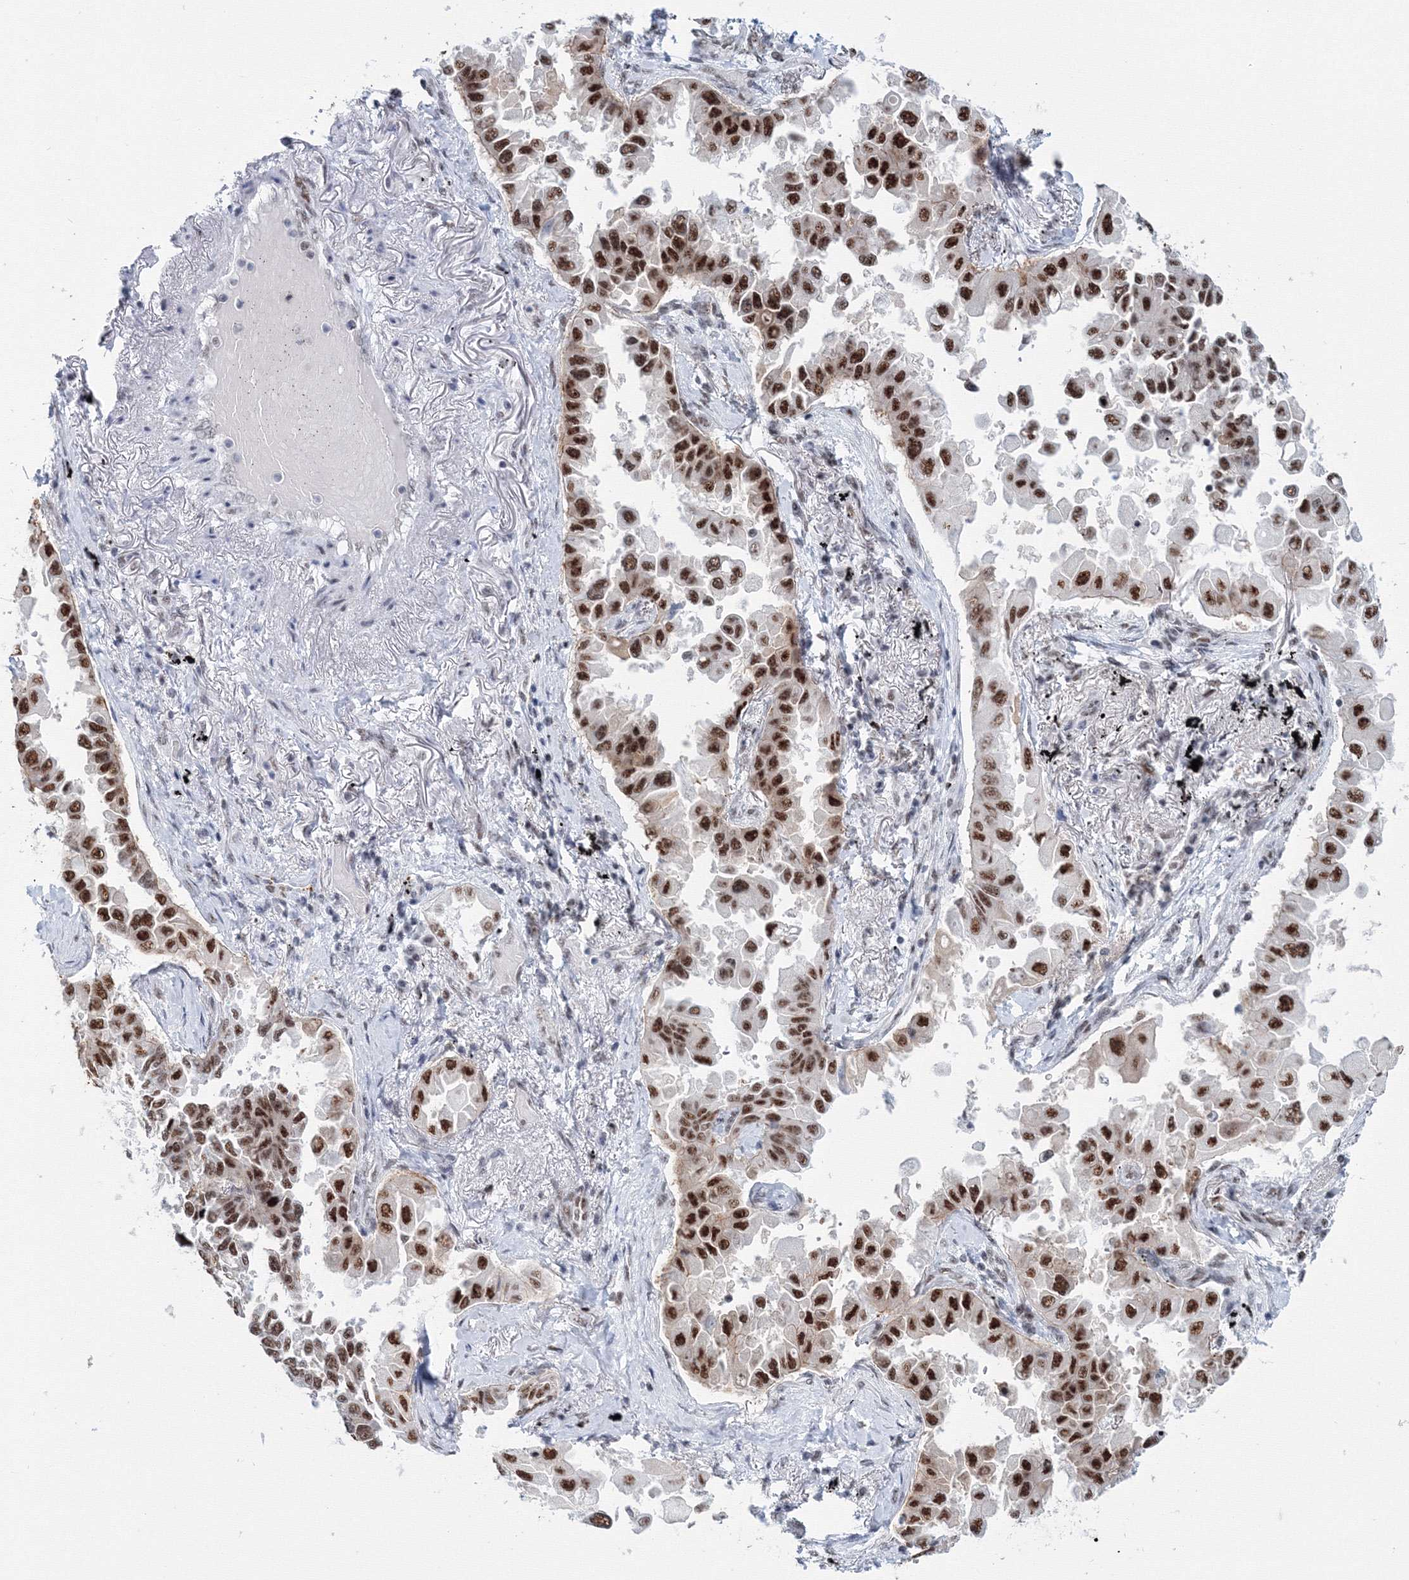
{"staining": {"intensity": "strong", "quantity": ">75%", "location": "nuclear"}, "tissue": "lung cancer", "cell_type": "Tumor cells", "image_type": "cancer", "snomed": [{"axis": "morphology", "description": "Adenocarcinoma, NOS"}, {"axis": "topography", "description": "Lung"}], "caption": "Strong nuclear protein positivity is seen in approximately >75% of tumor cells in lung cancer (adenocarcinoma). Using DAB (3,3'-diaminobenzidine) (brown) and hematoxylin (blue) stains, captured at high magnification using brightfield microscopy.", "gene": "SF3B6", "patient": {"sex": "female", "age": 67}}